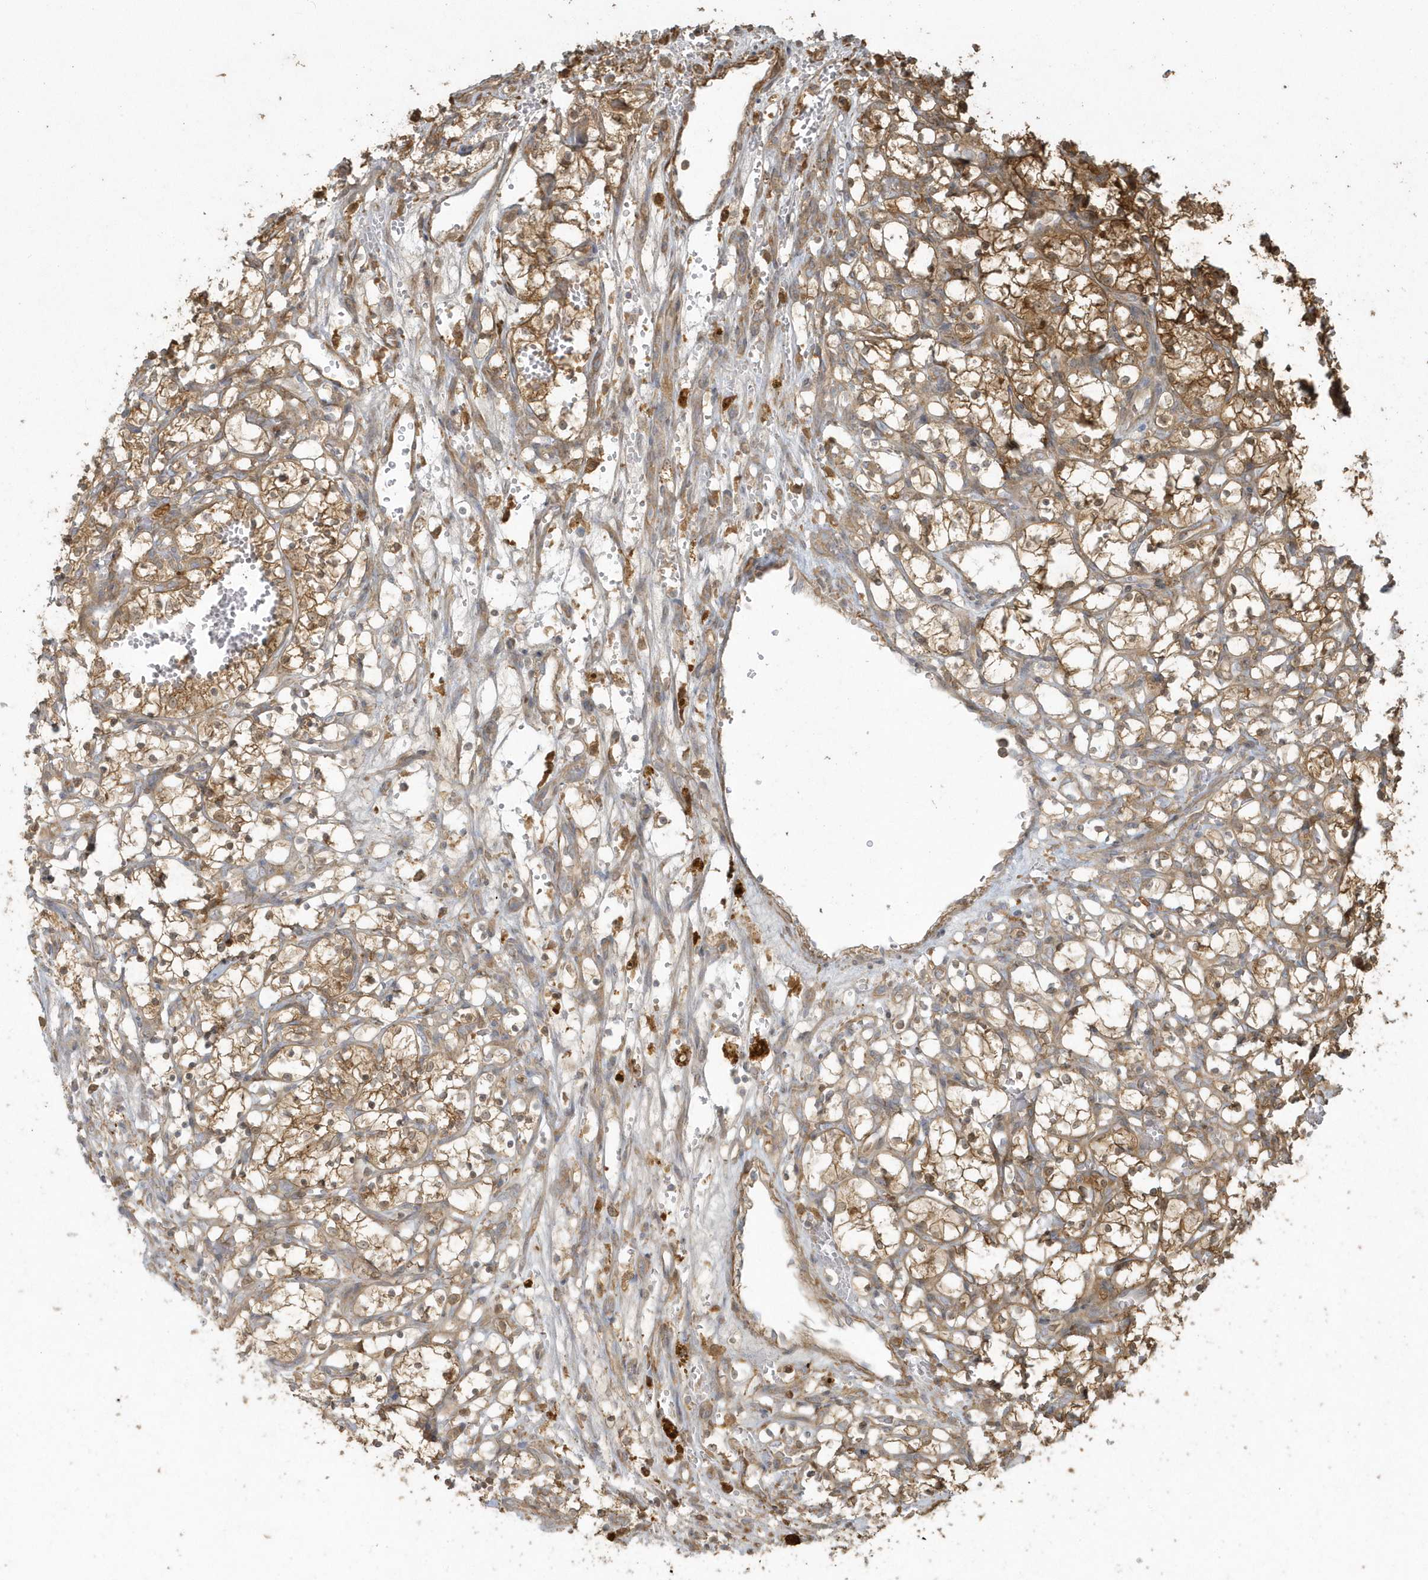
{"staining": {"intensity": "moderate", "quantity": ">75%", "location": "cytoplasmic/membranous"}, "tissue": "renal cancer", "cell_type": "Tumor cells", "image_type": "cancer", "snomed": [{"axis": "morphology", "description": "Adenocarcinoma, NOS"}, {"axis": "topography", "description": "Kidney"}], "caption": "About >75% of tumor cells in renal cancer show moderate cytoplasmic/membranous protein staining as visualized by brown immunohistochemical staining.", "gene": "HNMT", "patient": {"sex": "female", "age": 69}}